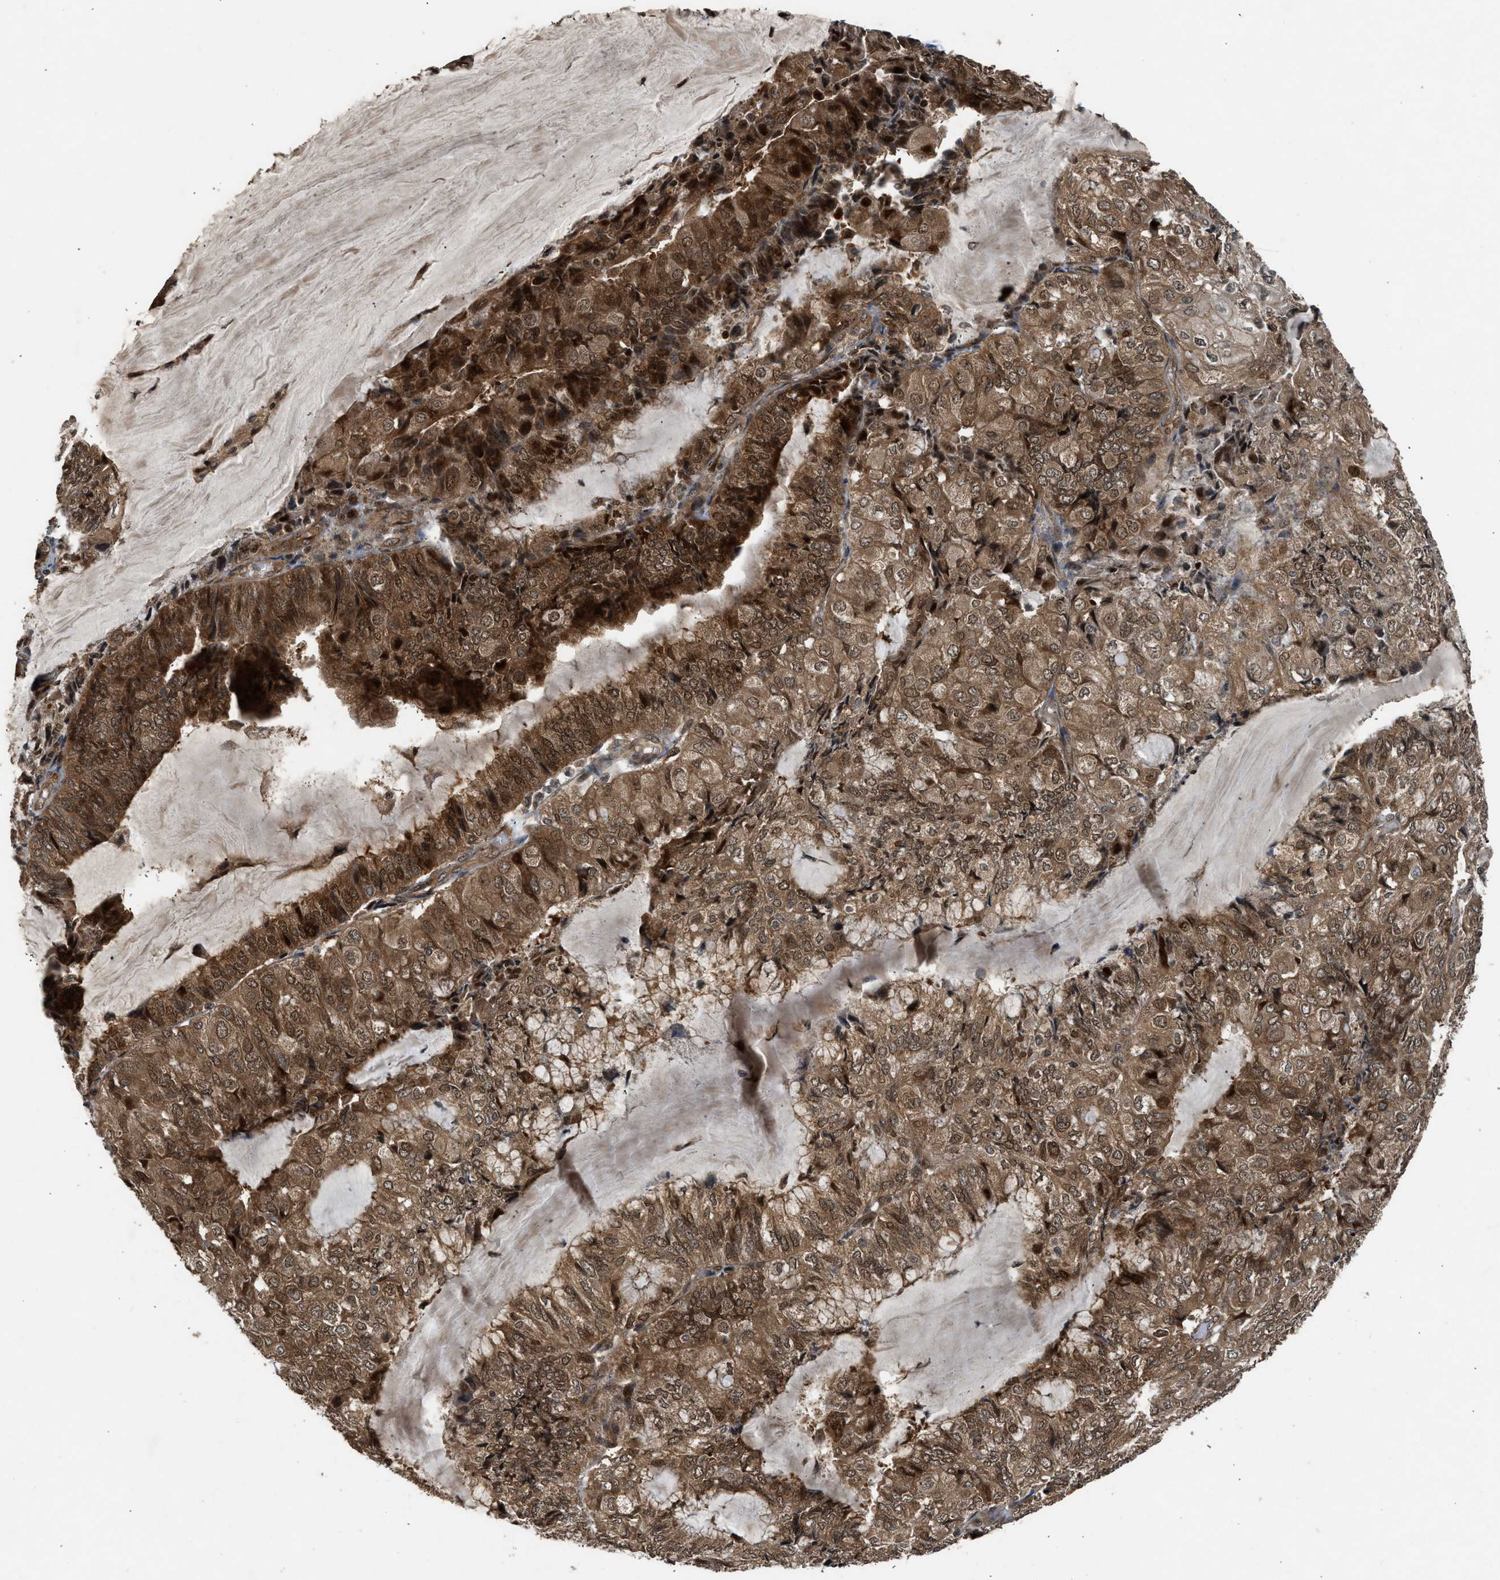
{"staining": {"intensity": "strong", "quantity": ">75%", "location": "cytoplasmic/membranous"}, "tissue": "endometrial cancer", "cell_type": "Tumor cells", "image_type": "cancer", "snomed": [{"axis": "morphology", "description": "Adenocarcinoma, NOS"}, {"axis": "topography", "description": "Endometrium"}], "caption": "Brown immunohistochemical staining in endometrial adenocarcinoma shows strong cytoplasmic/membranous positivity in about >75% of tumor cells. The protein is shown in brown color, while the nuclei are stained blue.", "gene": "TXNL1", "patient": {"sex": "female", "age": 81}}